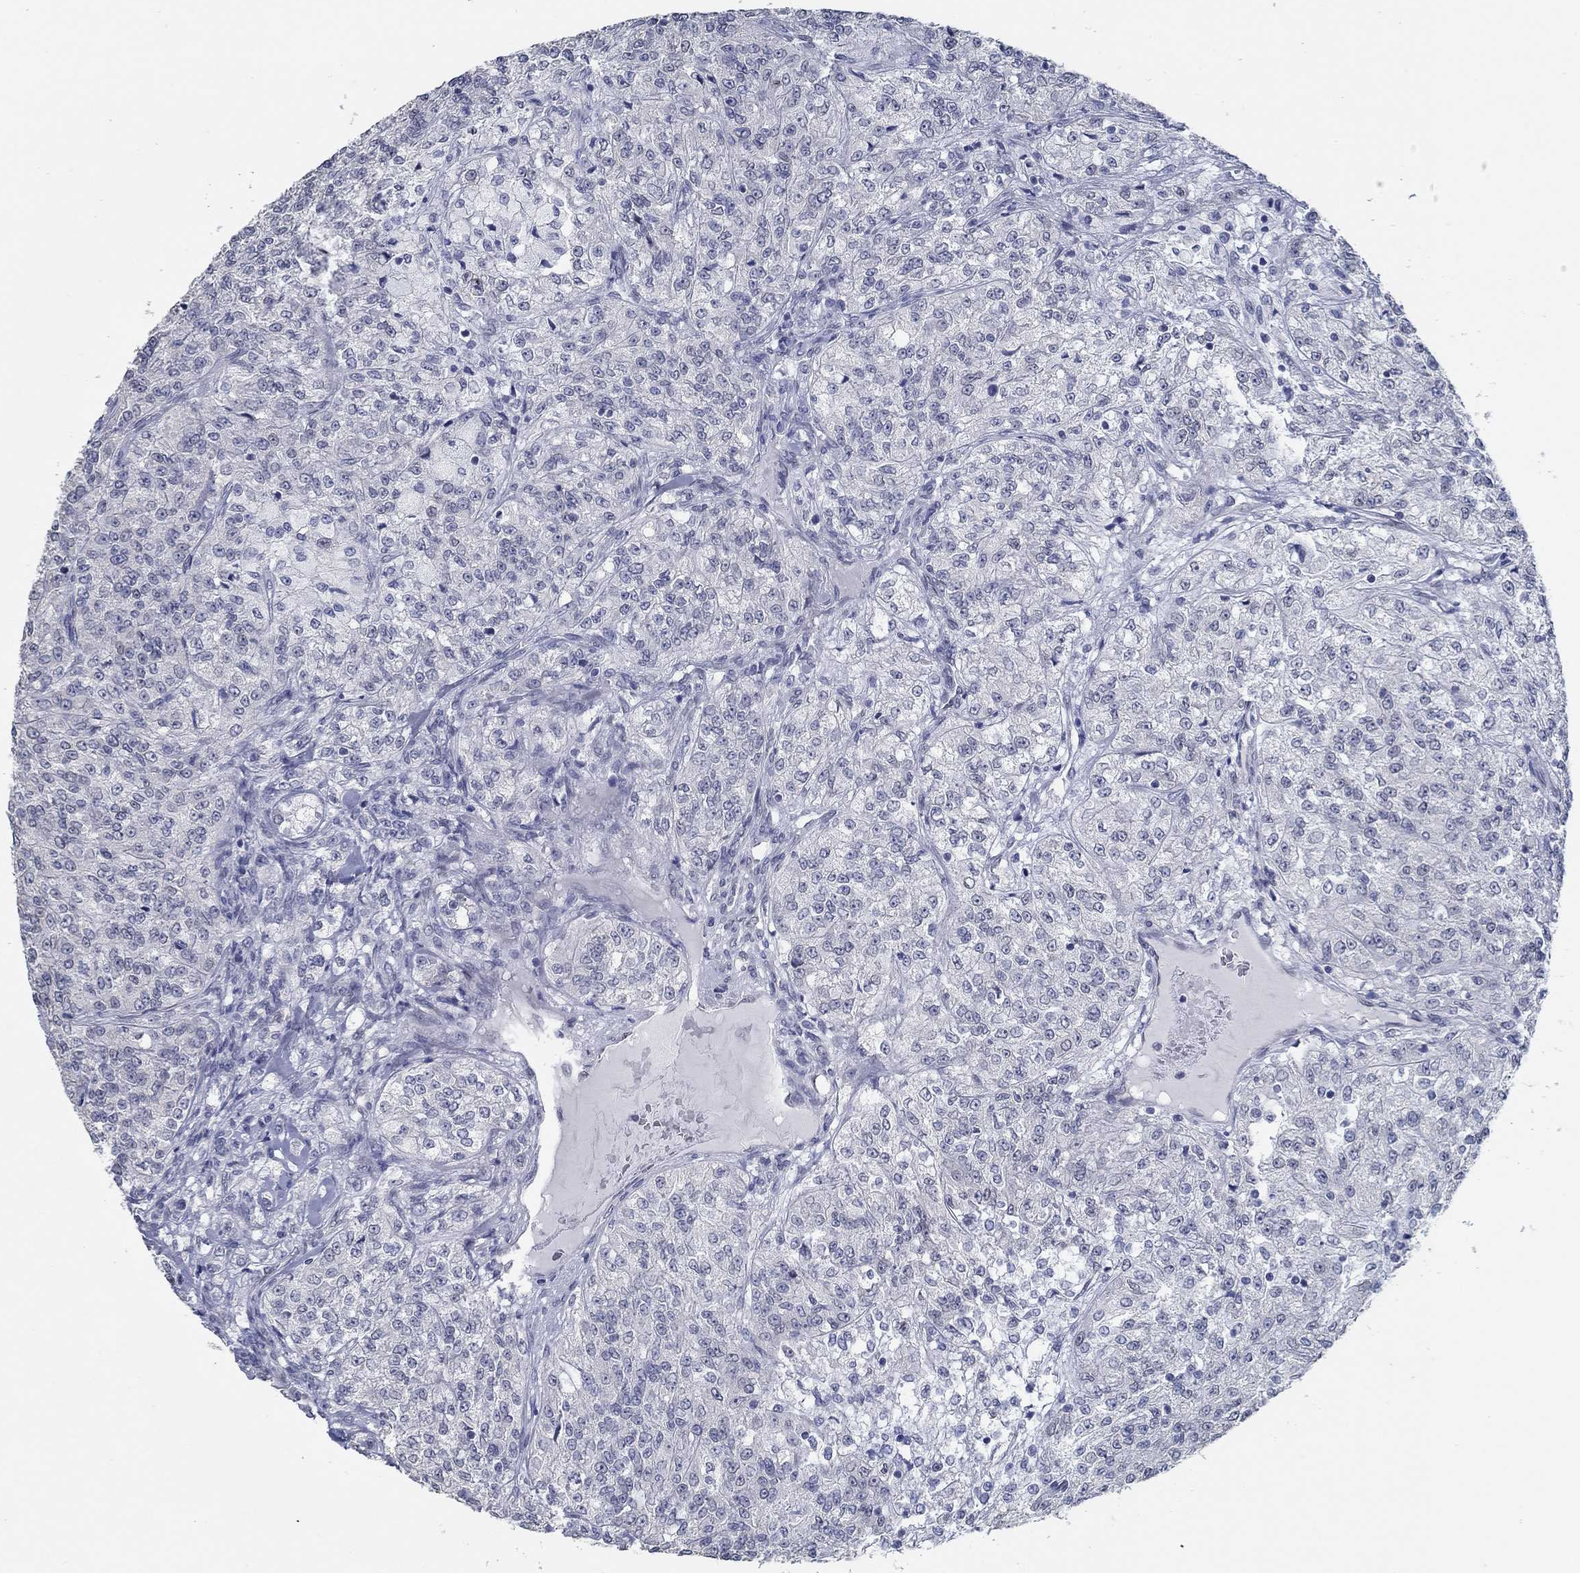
{"staining": {"intensity": "negative", "quantity": "none", "location": "none"}, "tissue": "renal cancer", "cell_type": "Tumor cells", "image_type": "cancer", "snomed": [{"axis": "morphology", "description": "Adenocarcinoma, NOS"}, {"axis": "topography", "description": "Kidney"}], "caption": "Immunohistochemistry micrograph of neoplastic tissue: adenocarcinoma (renal) stained with DAB exhibits no significant protein expression in tumor cells.", "gene": "NUP155", "patient": {"sex": "female", "age": 63}}